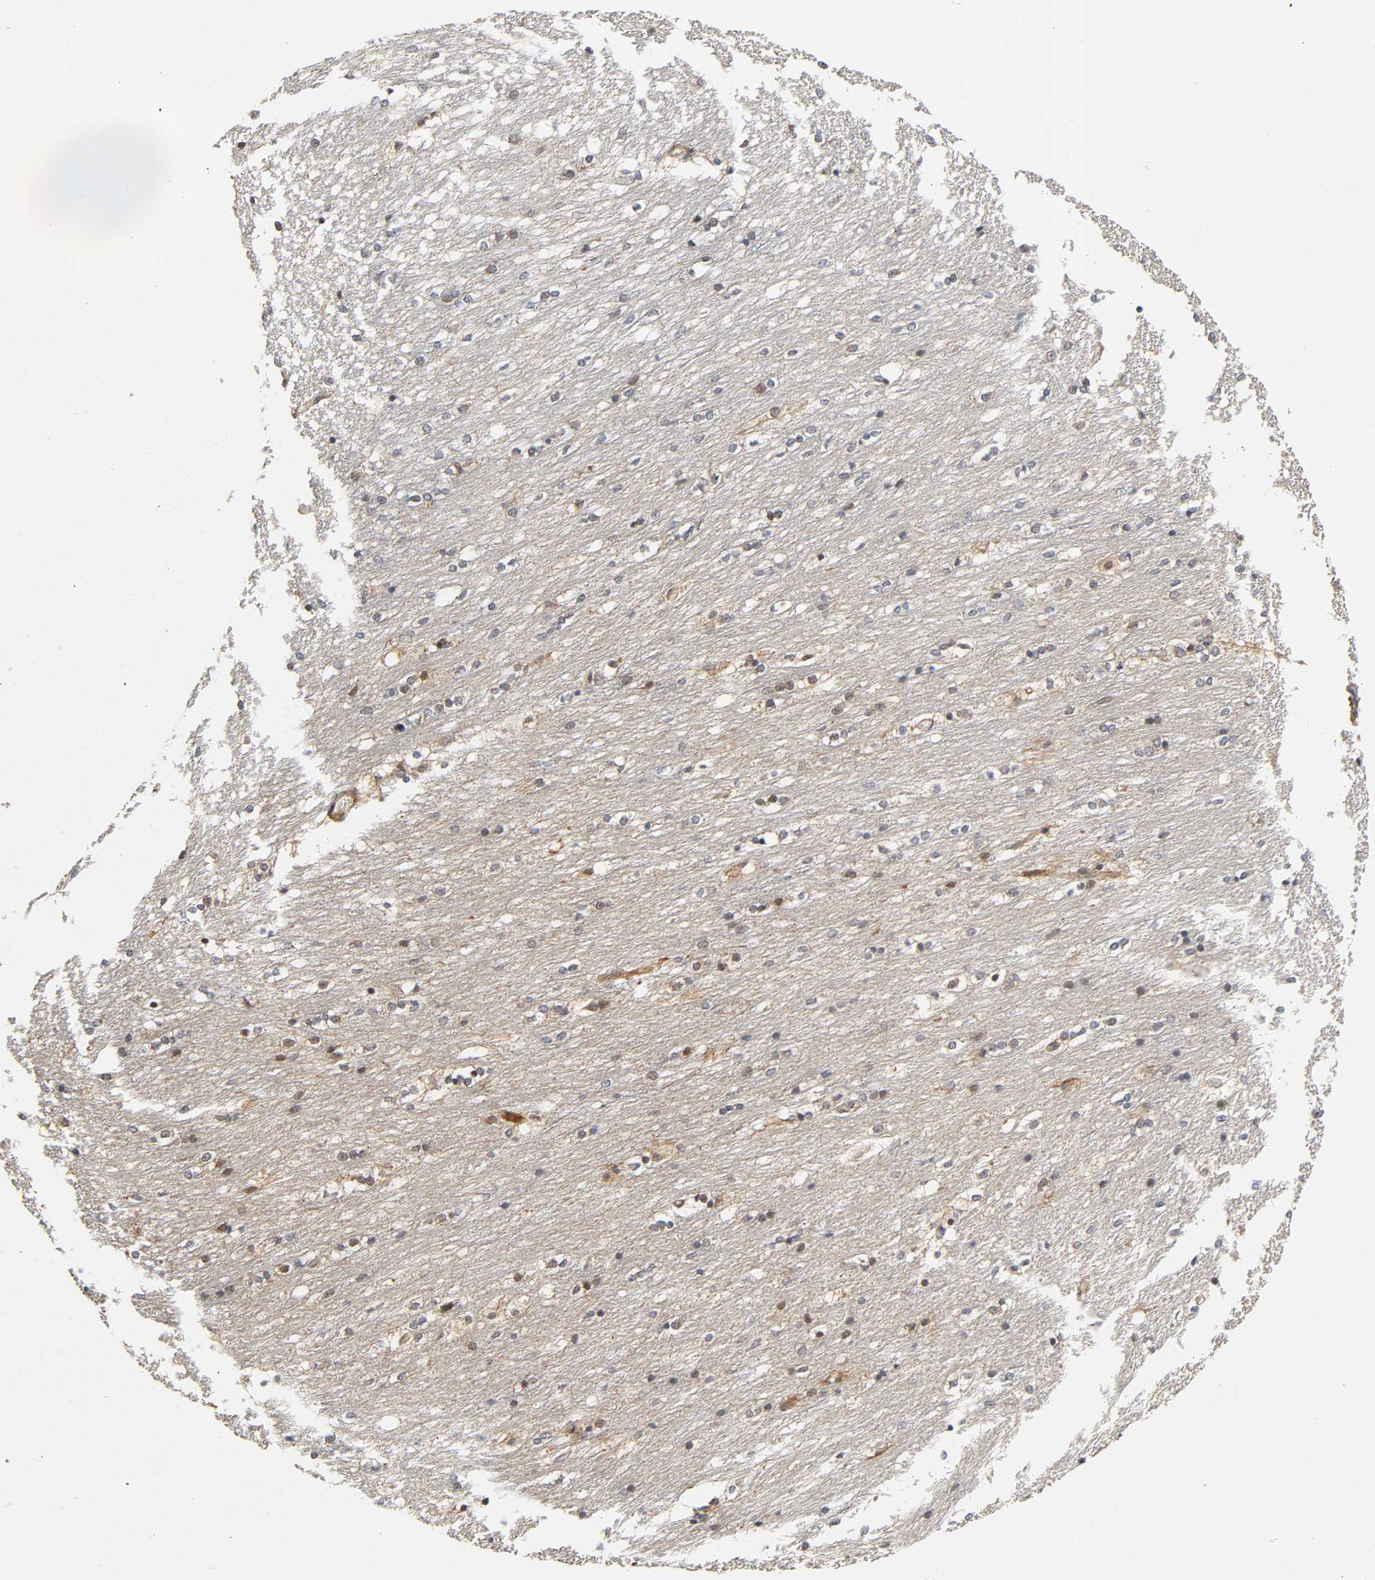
{"staining": {"intensity": "moderate", "quantity": "<25%", "location": "cytoplasmic/membranous"}, "tissue": "caudate", "cell_type": "Glial cells", "image_type": "normal", "snomed": [{"axis": "morphology", "description": "Normal tissue, NOS"}, {"axis": "topography", "description": "Lateral ventricle wall"}], "caption": "Brown immunohistochemical staining in unremarkable caudate displays moderate cytoplasmic/membranous positivity in about <25% of glial cells.", "gene": "CASP9", "patient": {"sex": "female", "age": 19}}